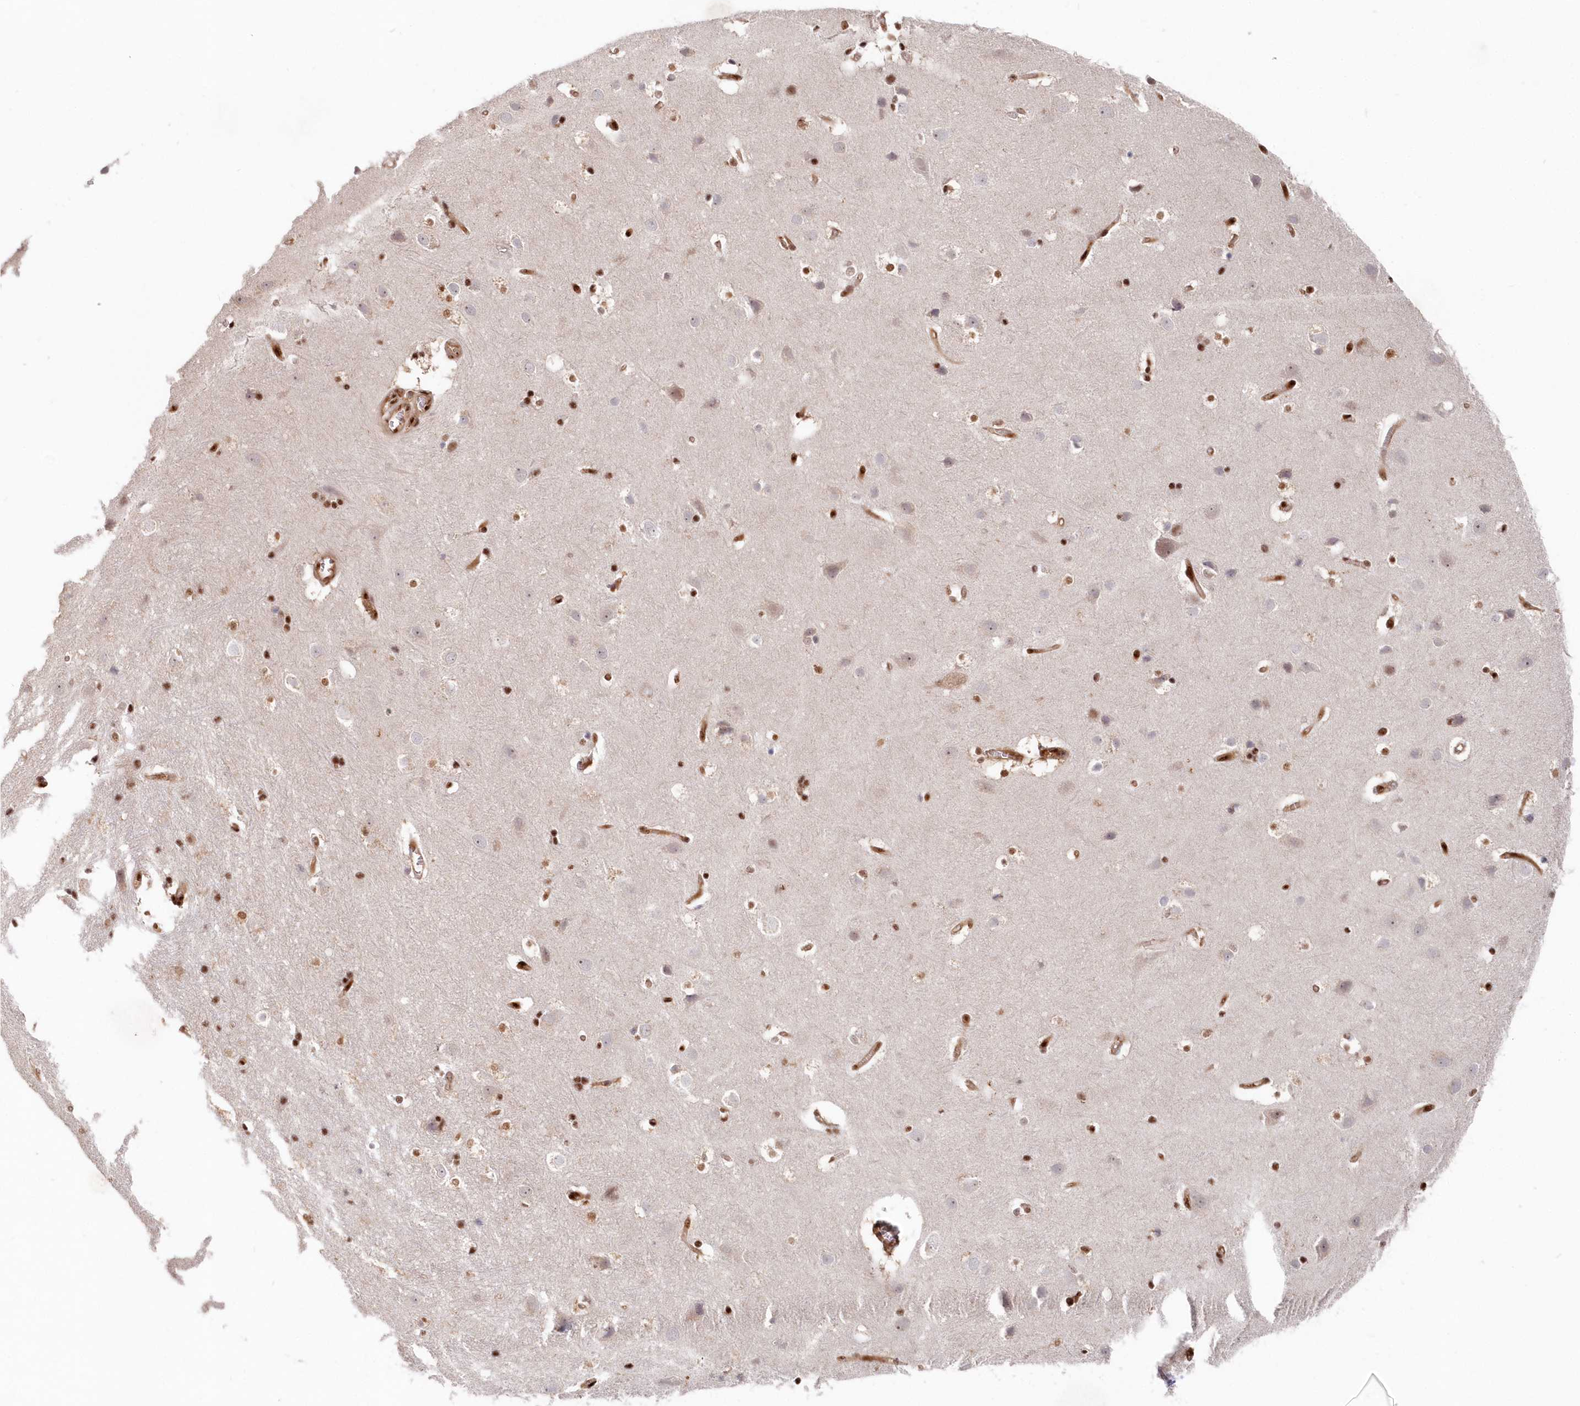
{"staining": {"intensity": "moderate", "quantity": ">75%", "location": "cytoplasmic/membranous,nuclear"}, "tissue": "cerebral cortex", "cell_type": "Endothelial cells", "image_type": "normal", "snomed": [{"axis": "morphology", "description": "Normal tissue, NOS"}, {"axis": "topography", "description": "Cerebral cortex"}], "caption": "The micrograph exhibits staining of unremarkable cerebral cortex, revealing moderate cytoplasmic/membranous,nuclear protein expression (brown color) within endothelial cells.", "gene": "ABHD14B", "patient": {"sex": "male", "age": 54}}